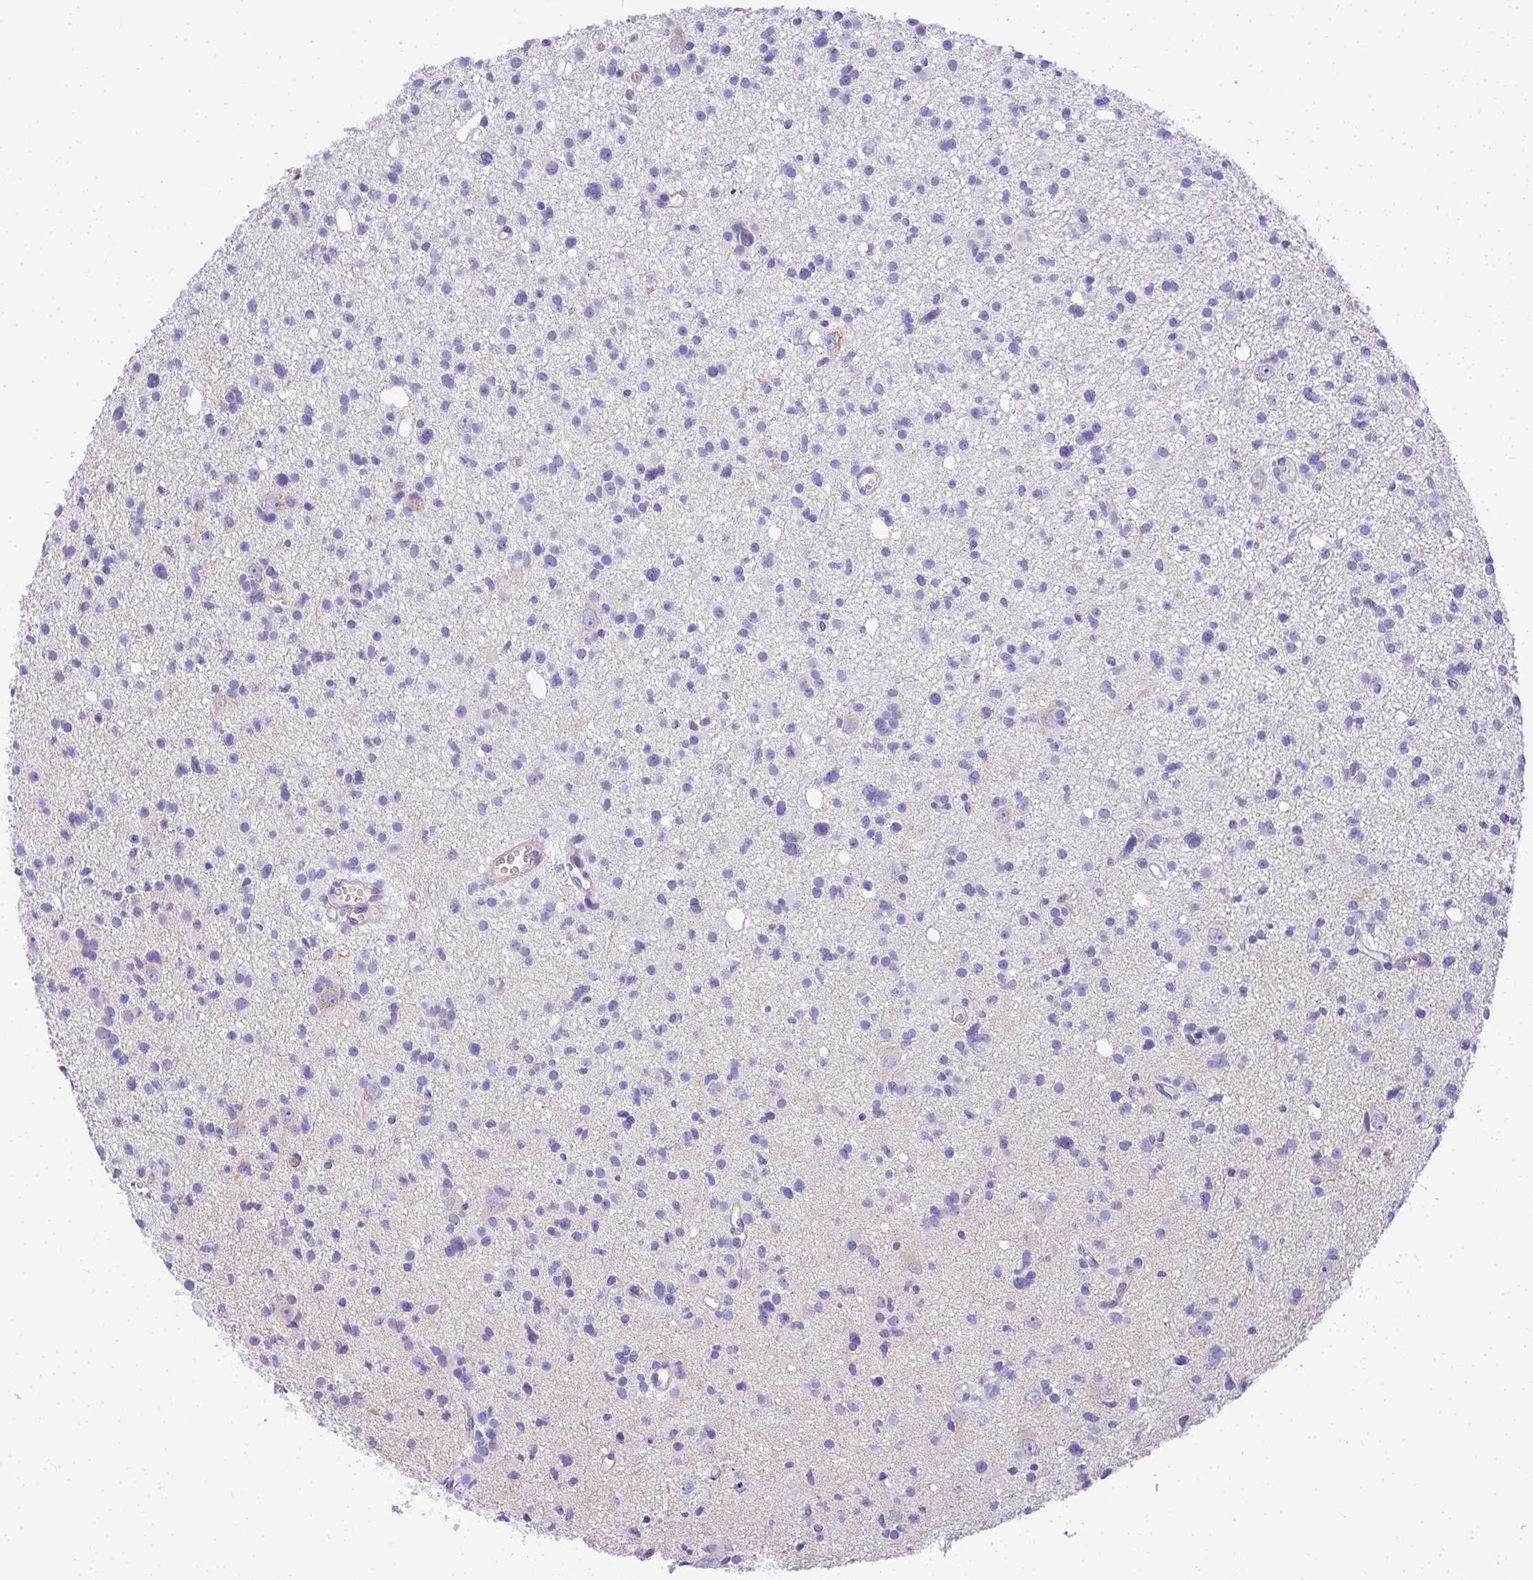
{"staining": {"intensity": "negative", "quantity": "none", "location": "none"}, "tissue": "glioma", "cell_type": "Tumor cells", "image_type": "cancer", "snomed": [{"axis": "morphology", "description": "Glioma, malignant, High grade"}, {"axis": "topography", "description": "Brain"}], "caption": "Human glioma stained for a protein using immunohistochemistry exhibits no staining in tumor cells.", "gene": "PLPPR3", "patient": {"sex": "male", "age": 23}}